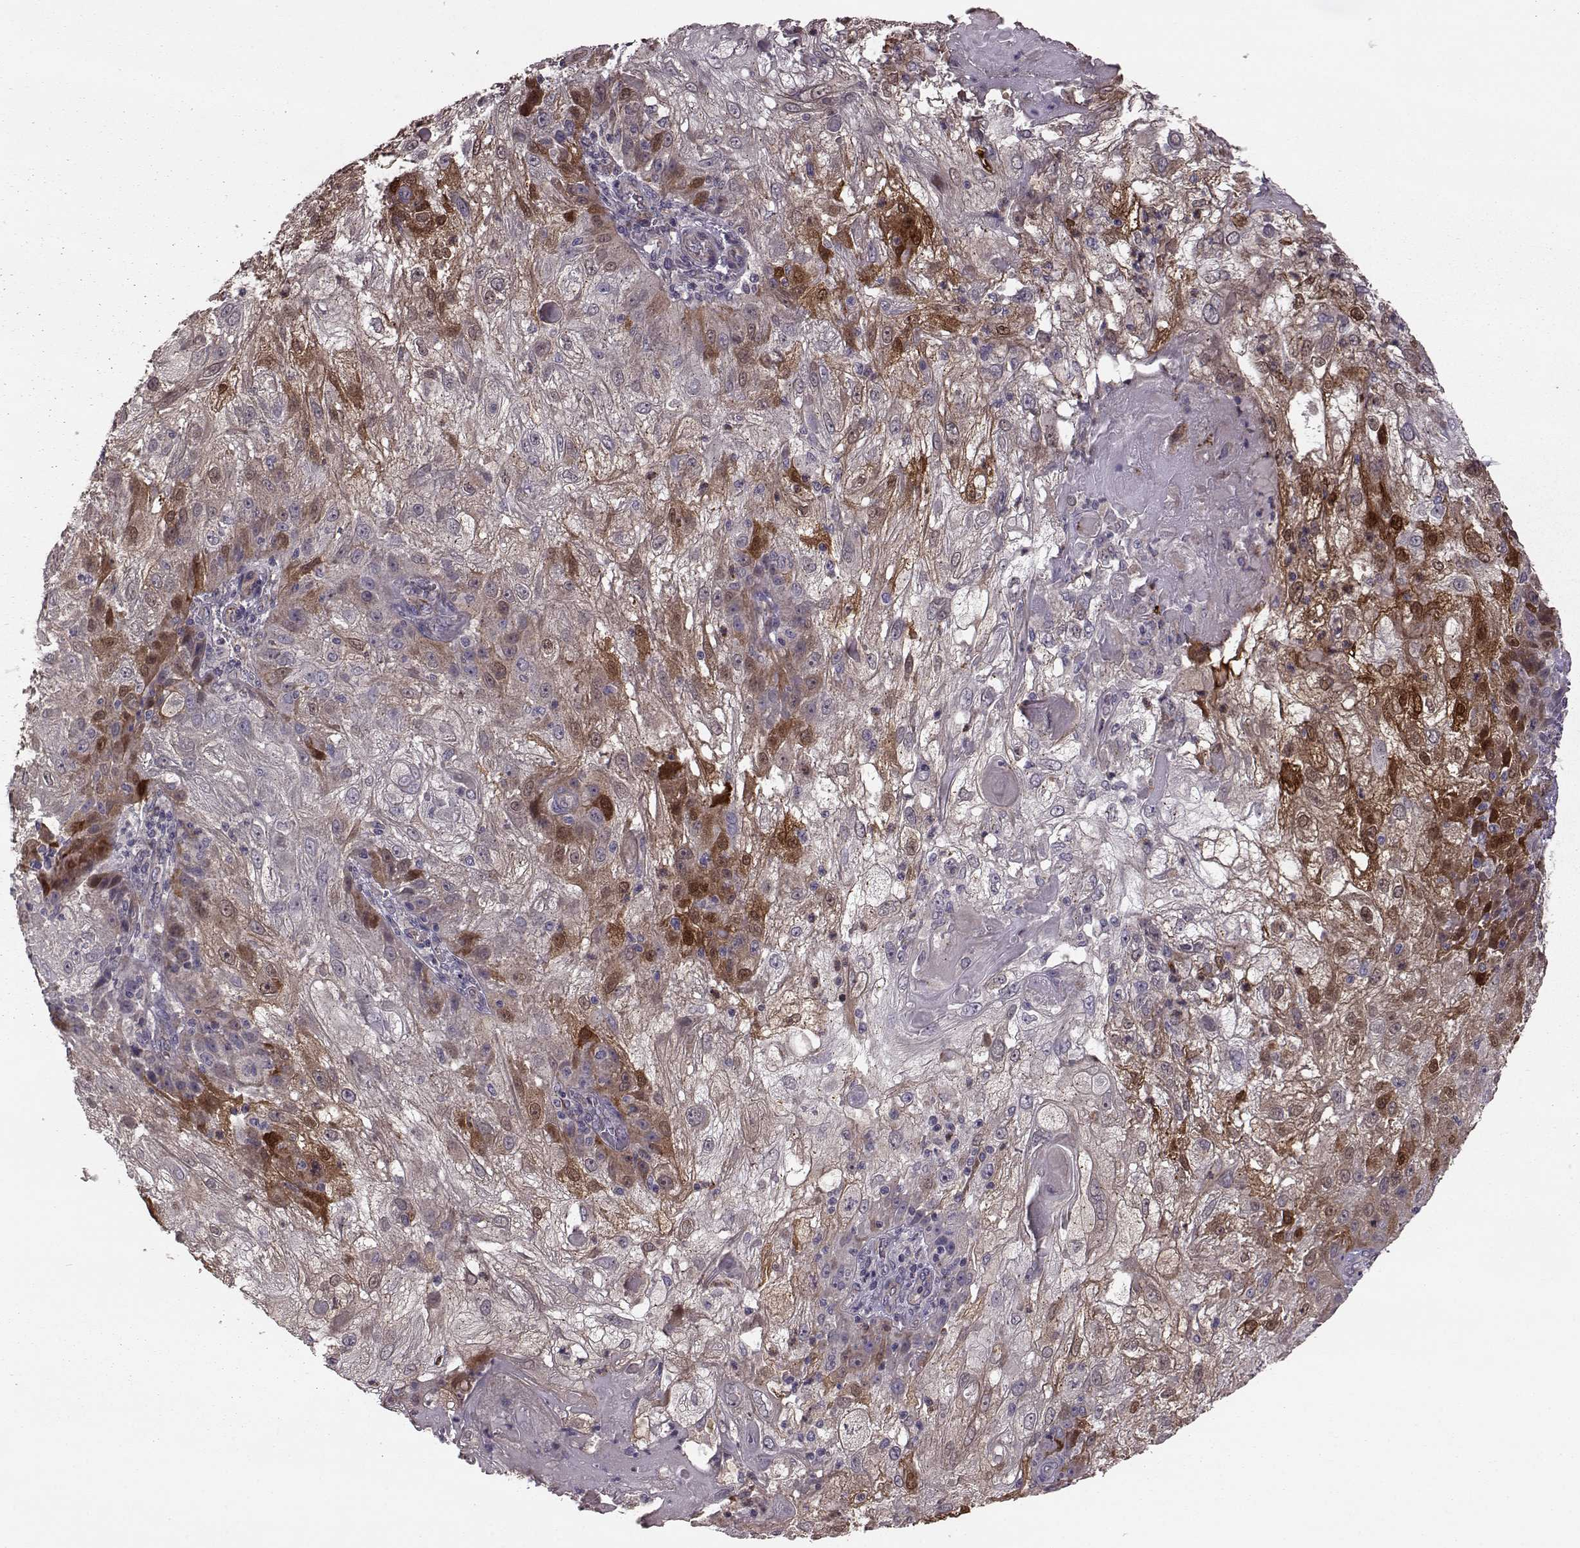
{"staining": {"intensity": "moderate", "quantity": "25%-75%", "location": "cytoplasmic/membranous"}, "tissue": "skin cancer", "cell_type": "Tumor cells", "image_type": "cancer", "snomed": [{"axis": "morphology", "description": "Normal tissue, NOS"}, {"axis": "morphology", "description": "Squamous cell carcinoma, NOS"}, {"axis": "topography", "description": "Skin"}], "caption": "Tumor cells exhibit moderate cytoplasmic/membranous positivity in about 25%-75% of cells in skin cancer (squamous cell carcinoma). (DAB (3,3'-diaminobenzidine) IHC with brightfield microscopy, high magnification).", "gene": "NTF3", "patient": {"sex": "female", "age": 83}}